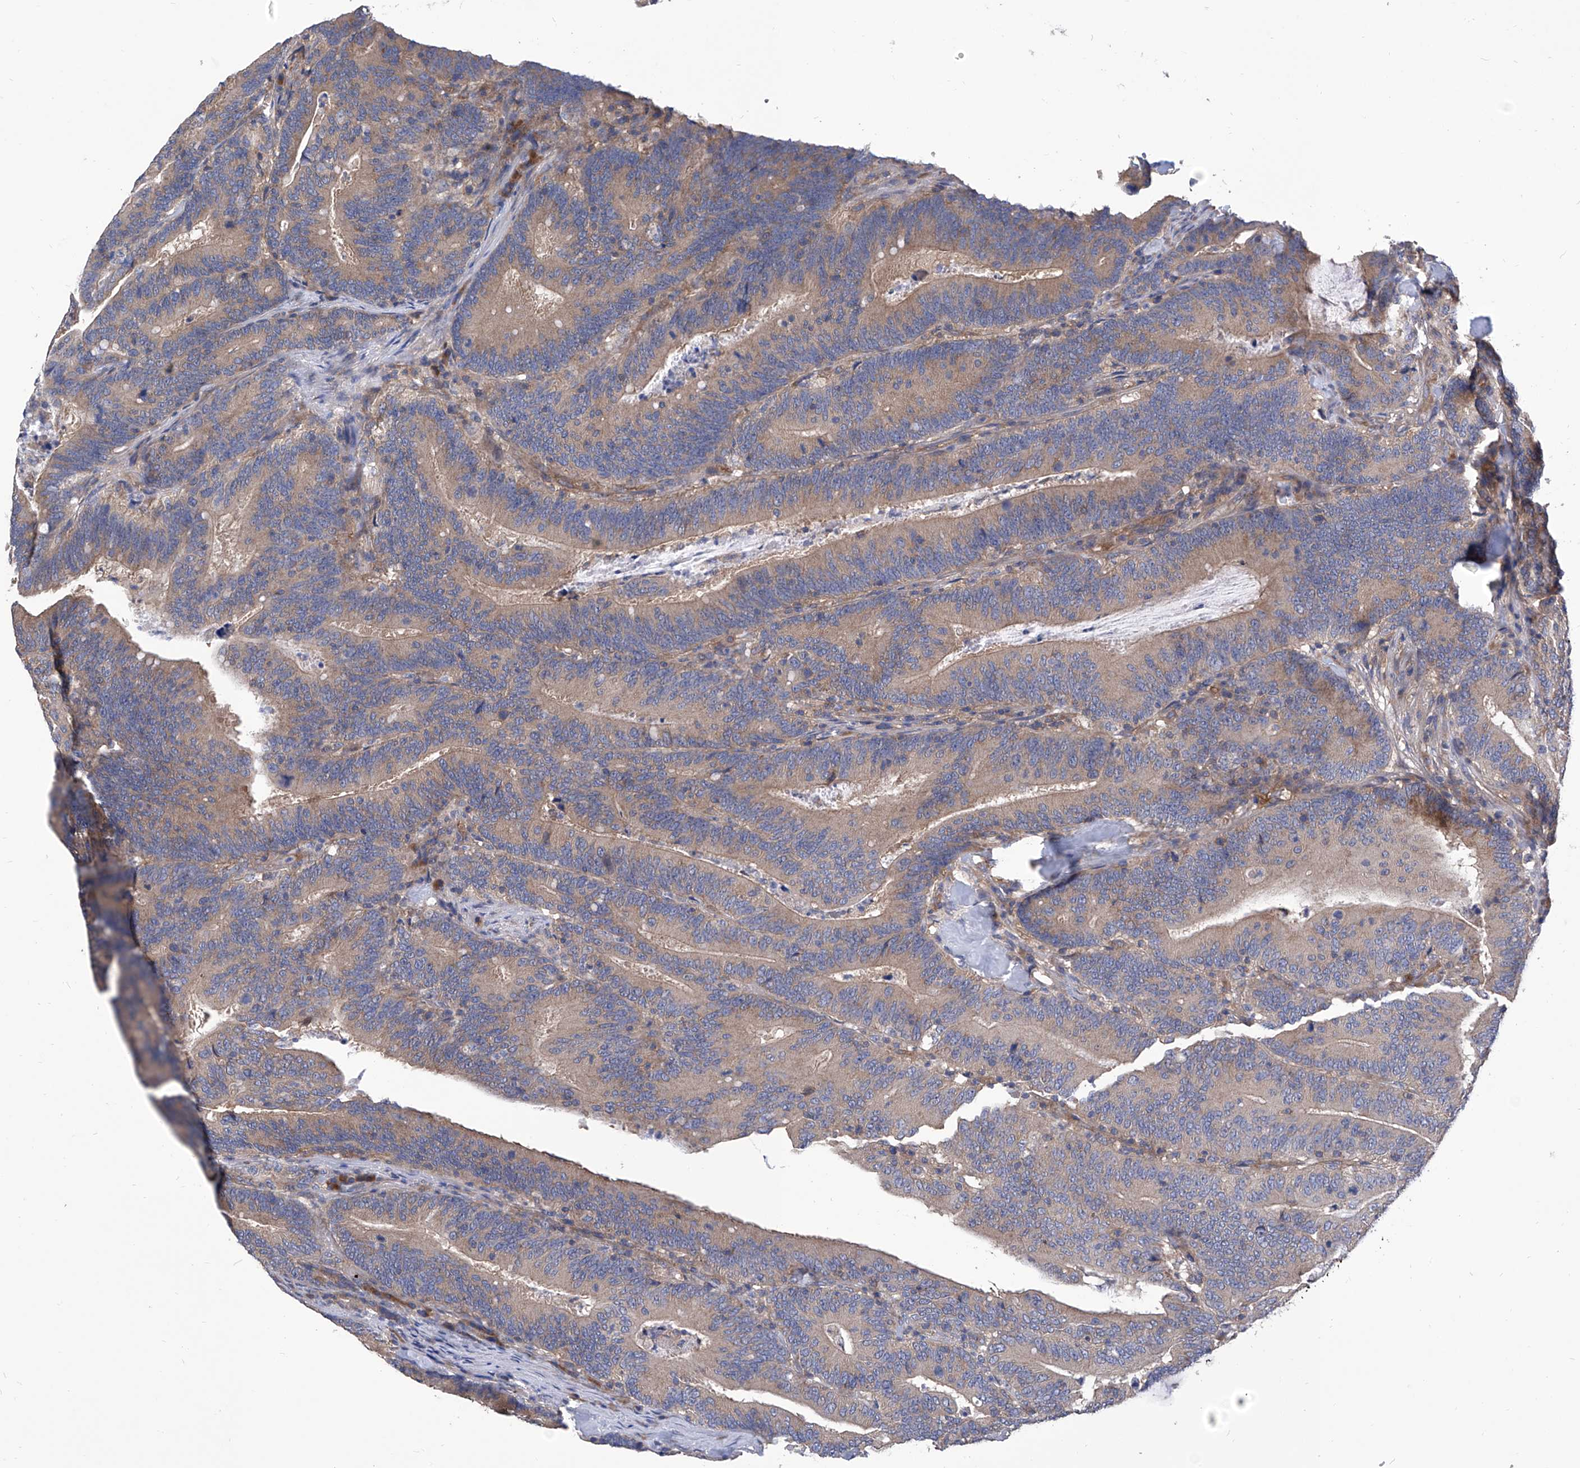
{"staining": {"intensity": "weak", "quantity": ">75%", "location": "cytoplasmic/membranous"}, "tissue": "colorectal cancer", "cell_type": "Tumor cells", "image_type": "cancer", "snomed": [{"axis": "morphology", "description": "Adenocarcinoma, NOS"}, {"axis": "topography", "description": "Colon"}], "caption": "High-power microscopy captured an IHC micrograph of adenocarcinoma (colorectal), revealing weak cytoplasmic/membranous expression in approximately >75% of tumor cells. (Brightfield microscopy of DAB IHC at high magnification).", "gene": "TJAP1", "patient": {"sex": "female", "age": 66}}